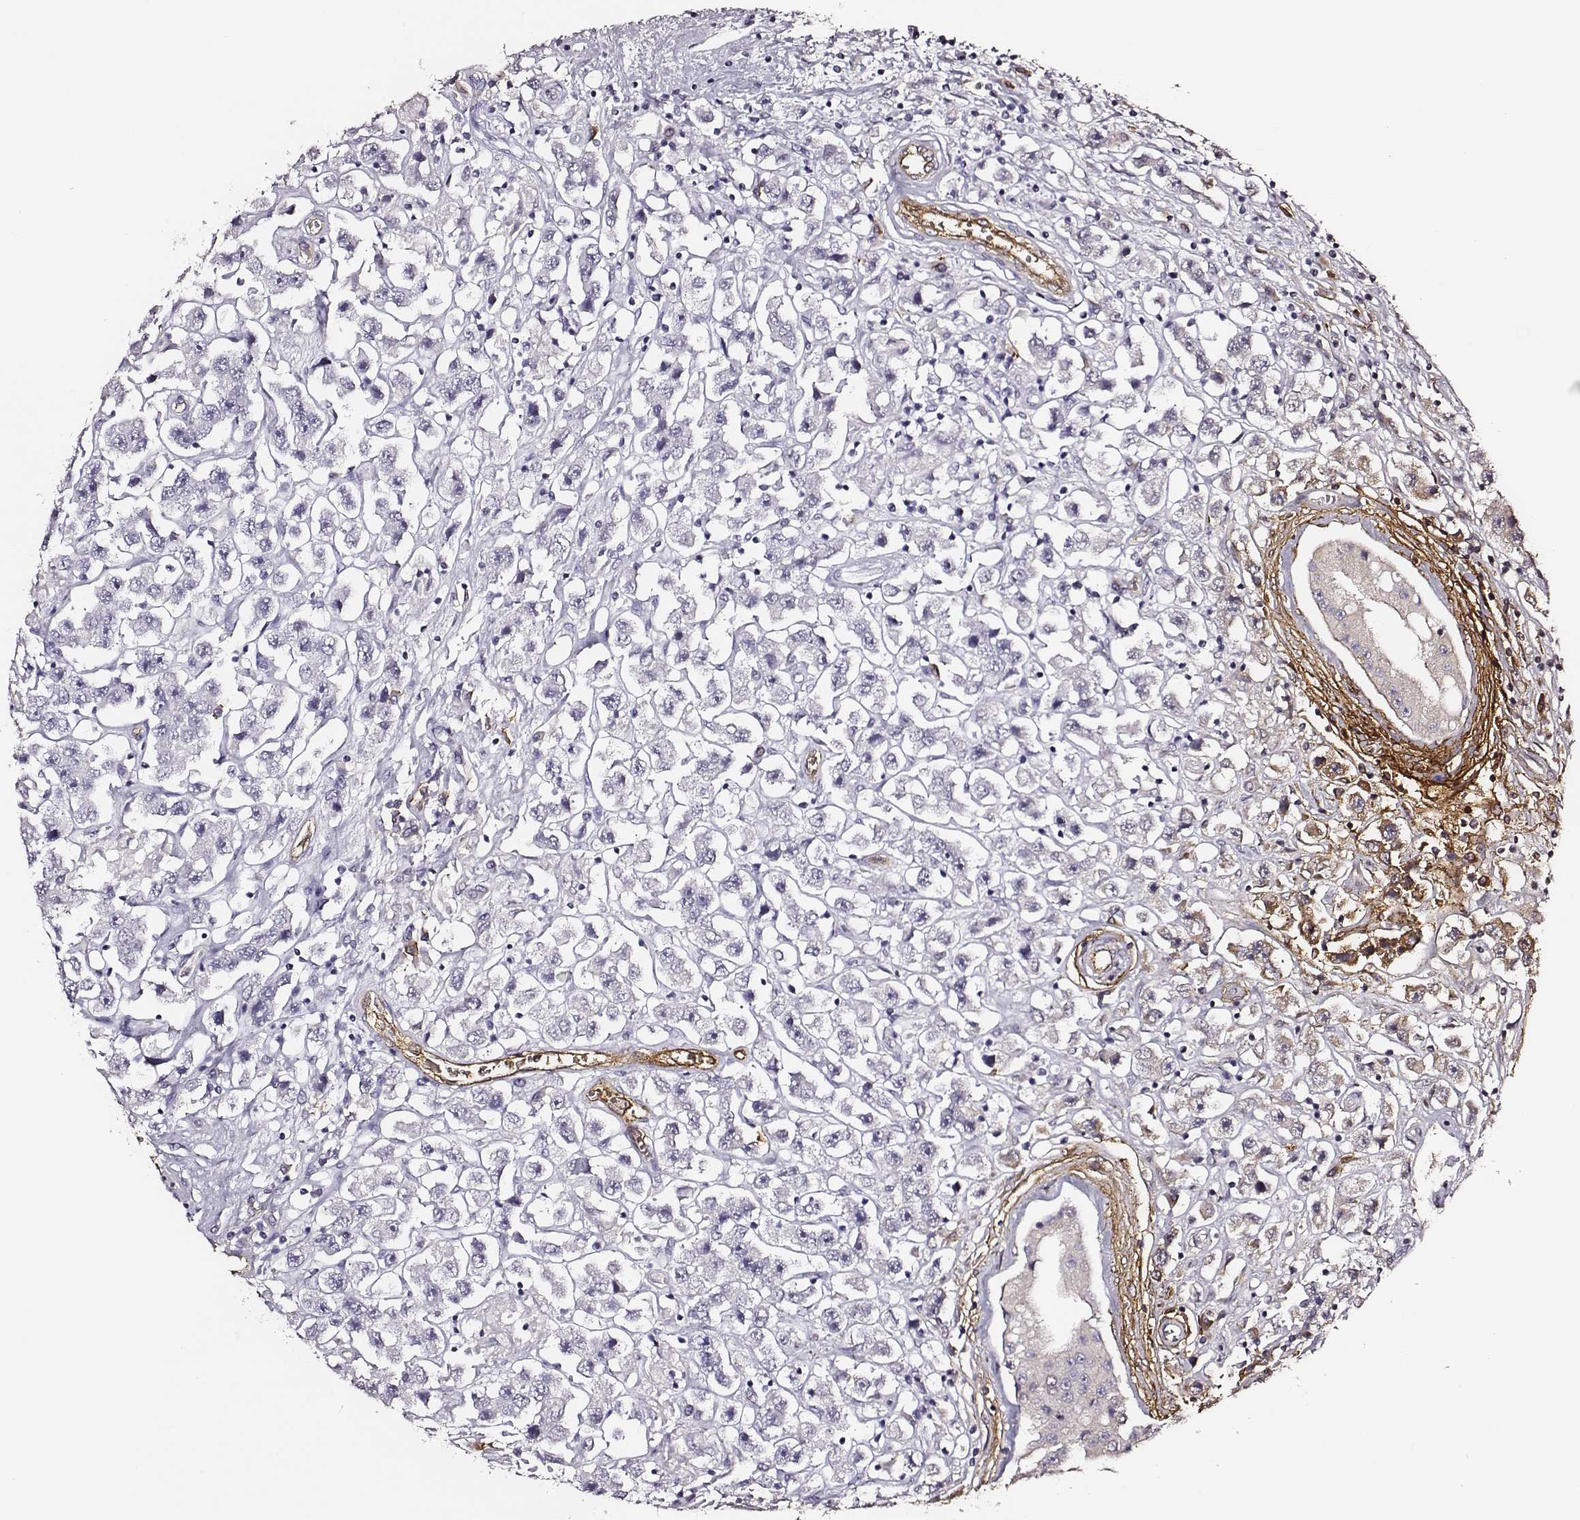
{"staining": {"intensity": "negative", "quantity": "none", "location": "none"}, "tissue": "testis cancer", "cell_type": "Tumor cells", "image_type": "cancer", "snomed": [{"axis": "morphology", "description": "Seminoma, NOS"}, {"axis": "topography", "description": "Testis"}], "caption": "Tumor cells show no significant positivity in testis cancer.", "gene": "DPEP1", "patient": {"sex": "male", "age": 45}}